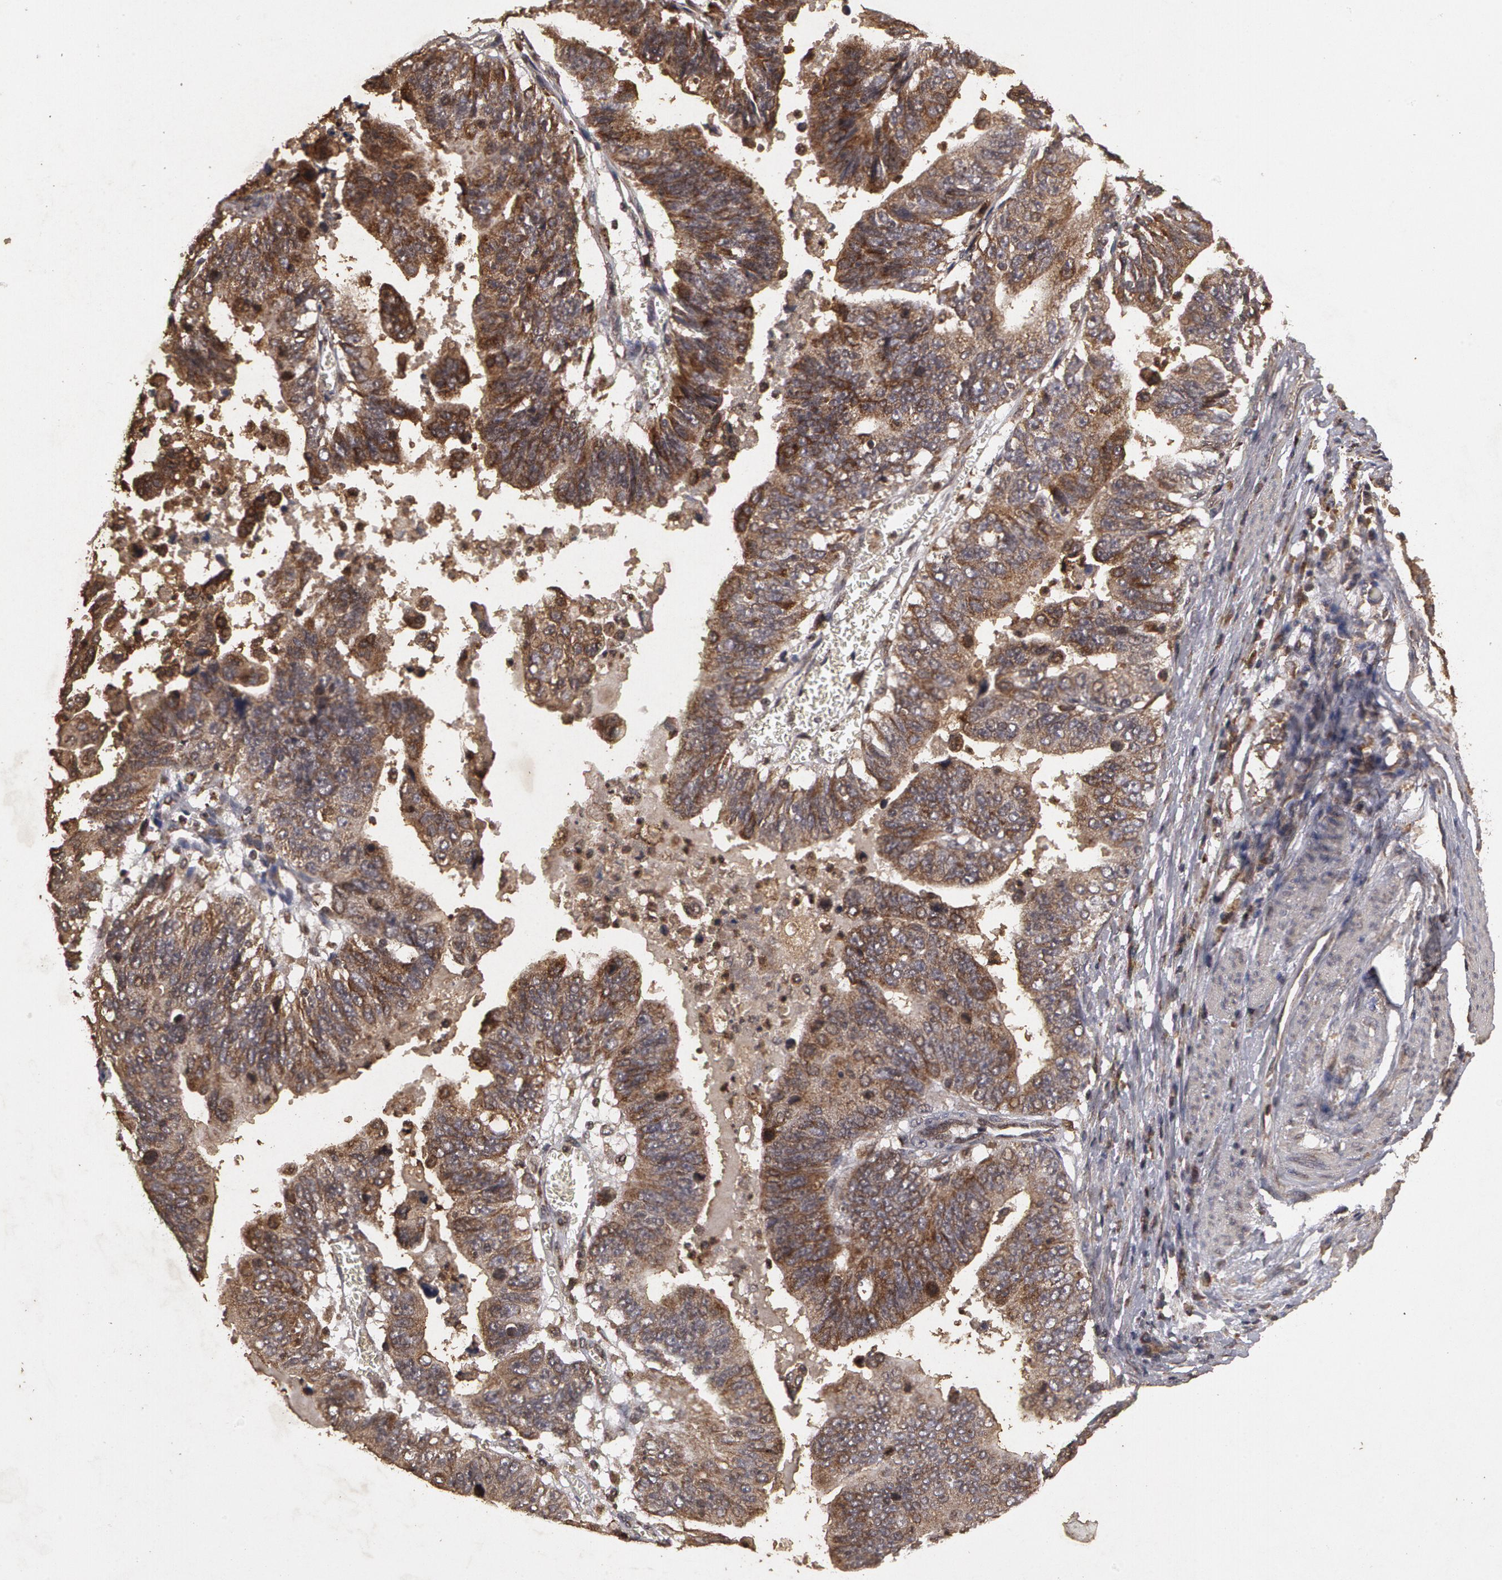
{"staining": {"intensity": "weak", "quantity": ">75%", "location": "cytoplasmic/membranous"}, "tissue": "stomach cancer", "cell_type": "Tumor cells", "image_type": "cancer", "snomed": [{"axis": "morphology", "description": "Adenocarcinoma, NOS"}, {"axis": "topography", "description": "Stomach, upper"}], "caption": "DAB (3,3'-diaminobenzidine) immunohistochemical staining of human stomach cancer (adenocarcinoma) demonstrates weak cytoplasmic/membranous protein positivity in approximately >75% of tumor cells.", "gene": "CALR", "patient": {"sex": "female", "age": 50}}